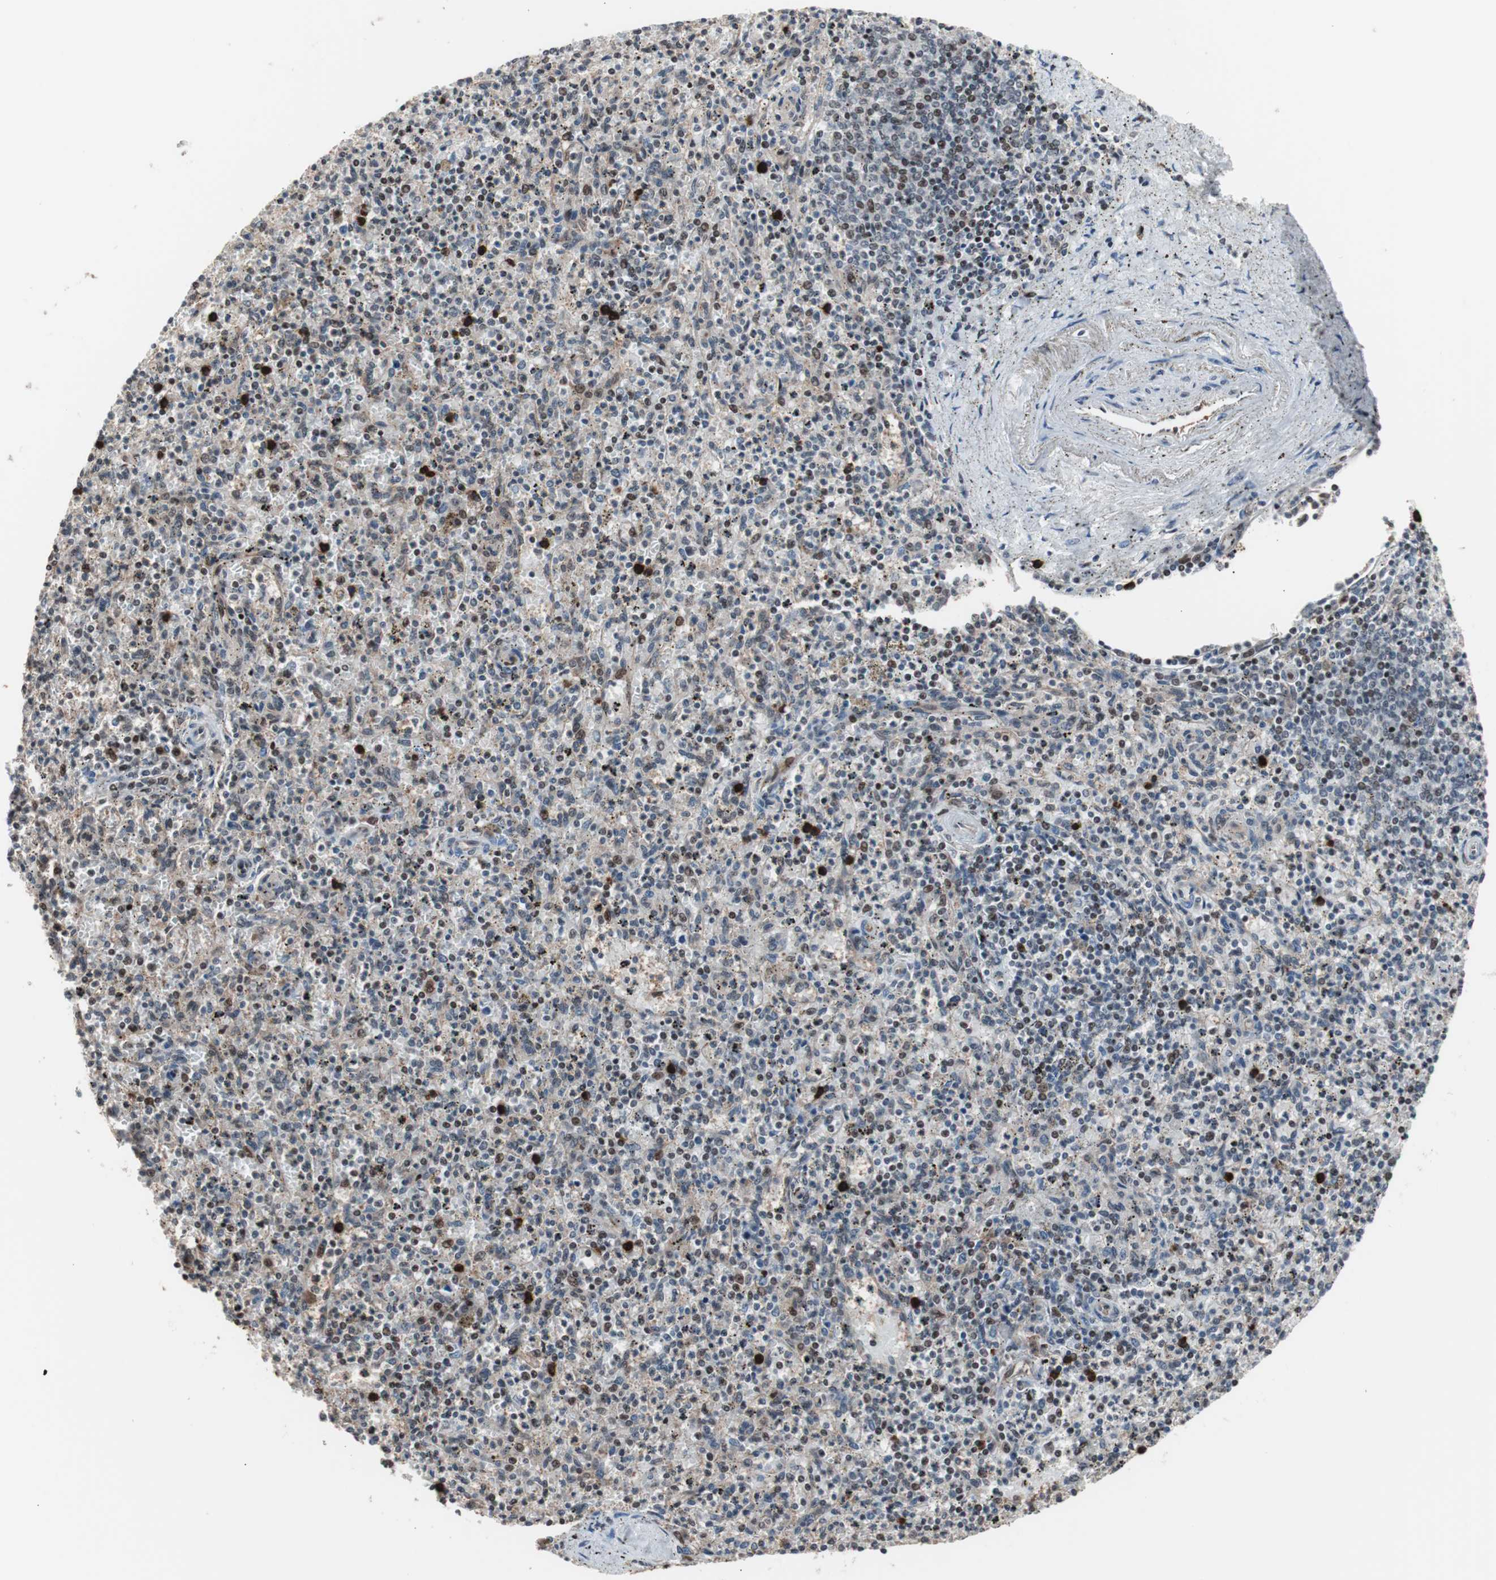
{"staining": {"intensity": "moderate", "quantity": "25%-75%", "location": "nuclear"}, "tissue": "spleen", "cell_type": "Cells in red pulp", "image_type": "normal", "snomed": [{"axis": "morphology", "description": "Normal tissue, NOS"}, {"axis": "topography", "description": "Spleen"}], "caption": "DAB immunohistochemical staining of normal human spleen reveals moderate nuclear protein positivity in approximately 25%-75% of cells in red pulp. The staining was performed using DAB to visualize the protein expression in brown, while the nuclei were stained in blue with hematoxylin (Magnification: 20x).", "gene": "POGZ", "patient": {"sex": "male", "age": 72}}